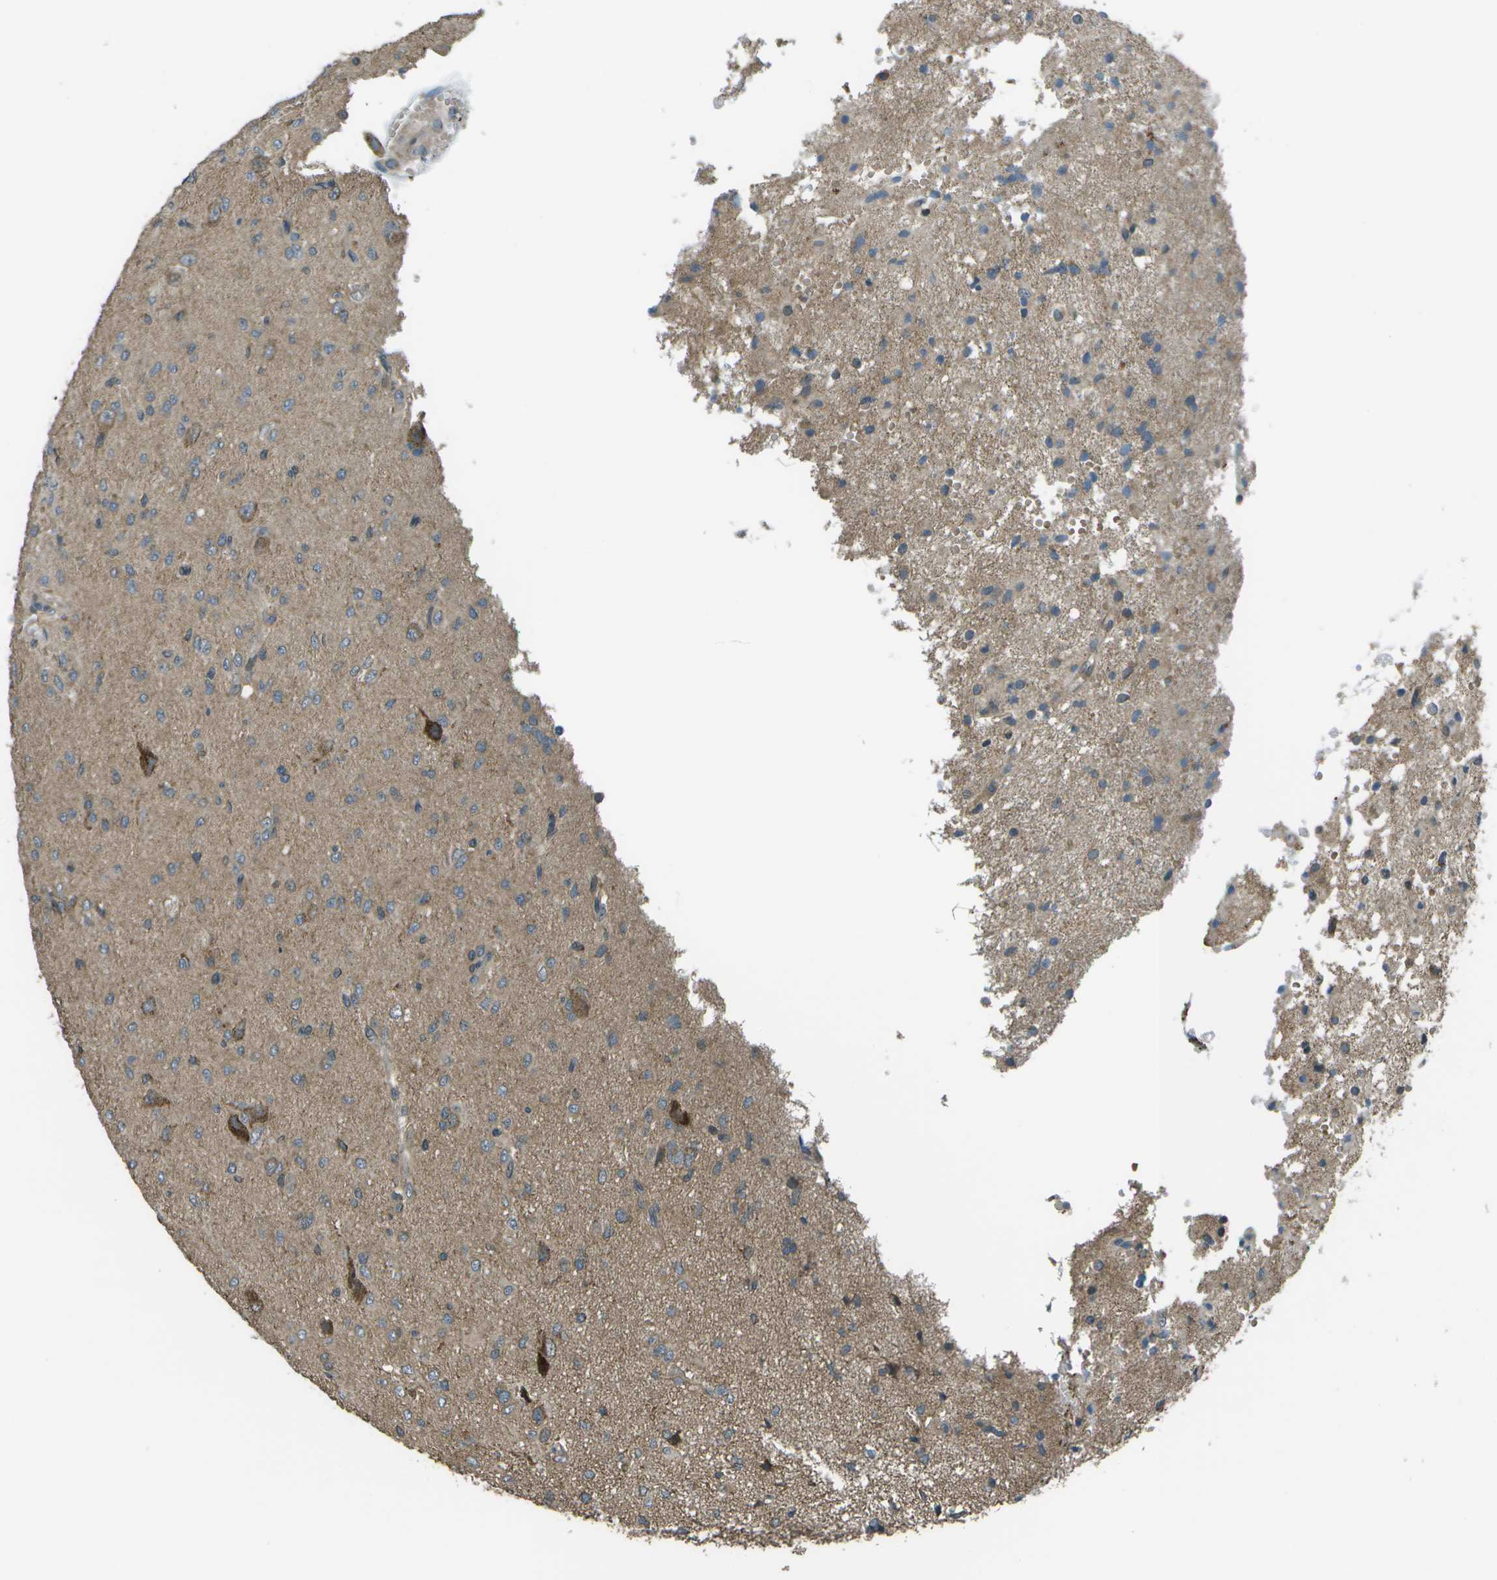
{"staining": {"intensity": "moderate", "quantity": "<25%", "location": "cytoplasmic/membranous"}, "tissue": "glioma", "cell_type": "Tumor cells", "image_type": "cancer", "snomed": [{"axis": "morphology", "description": "Glioma, malignant, High grade"}, {"axis": "topography", "description": "Brain"}], "caption": "Human malignant high-grade glioma stained with a protein marker reveals moderate staining in tumor cells.", "gene": "PLPBP", "patient": {"sex": "female", "age": 59}}